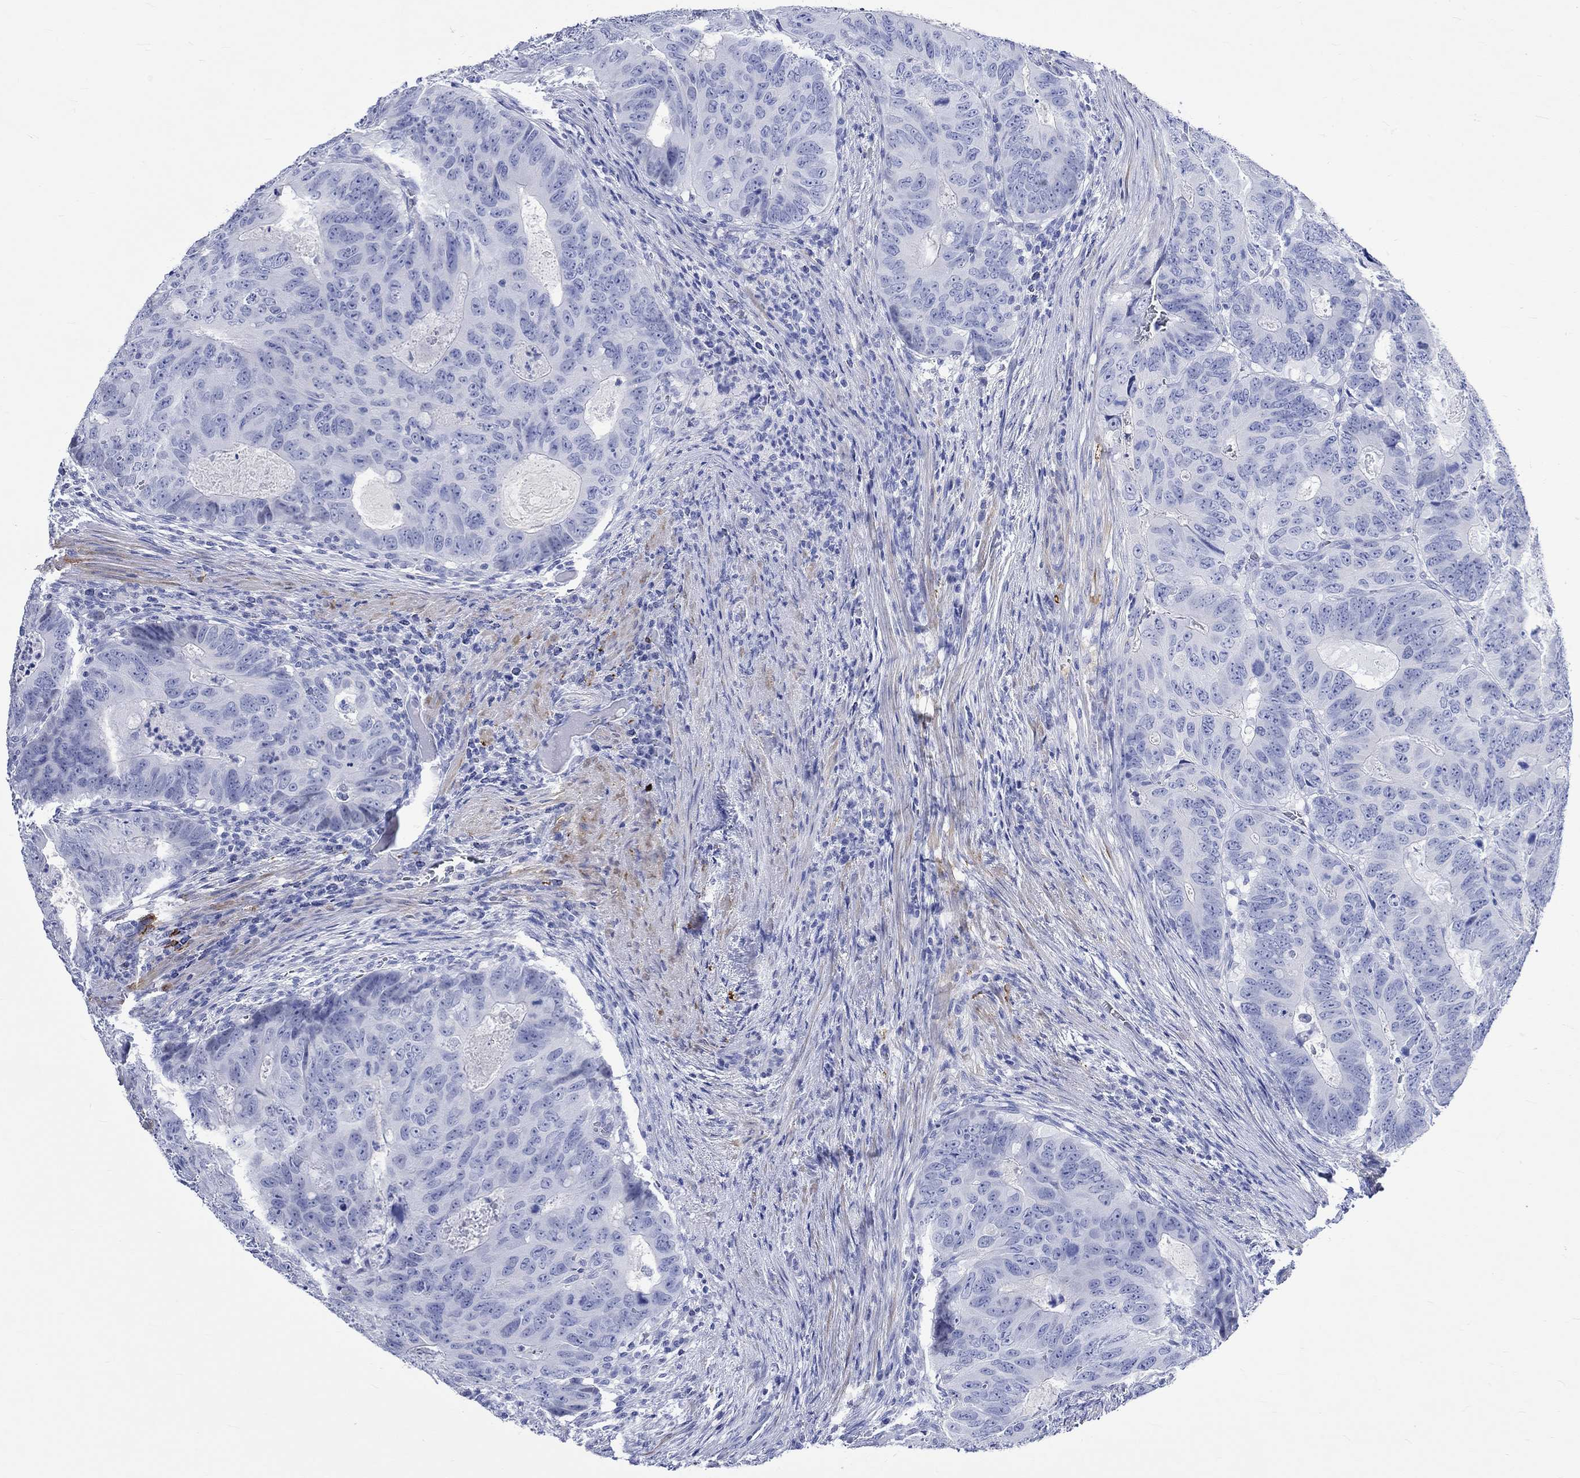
{"staining": {"intensity": "negative", "quantity": "none", "location": "none"}, "tissue": "colorectal cancer", "cell_type": "Tumor cells", "image_type": "cancer", "snomed": [{"axis": "morphology", "description": "Adenocarcinoma, NOS"}, {"axis": "topography", "description": "Colon"}], "caption": "IHC of colorectal adenocarcinoma shows no expression in tumor cells.", "gene": "CRYAB", "patient": {"sex": "male", "age": 79}}